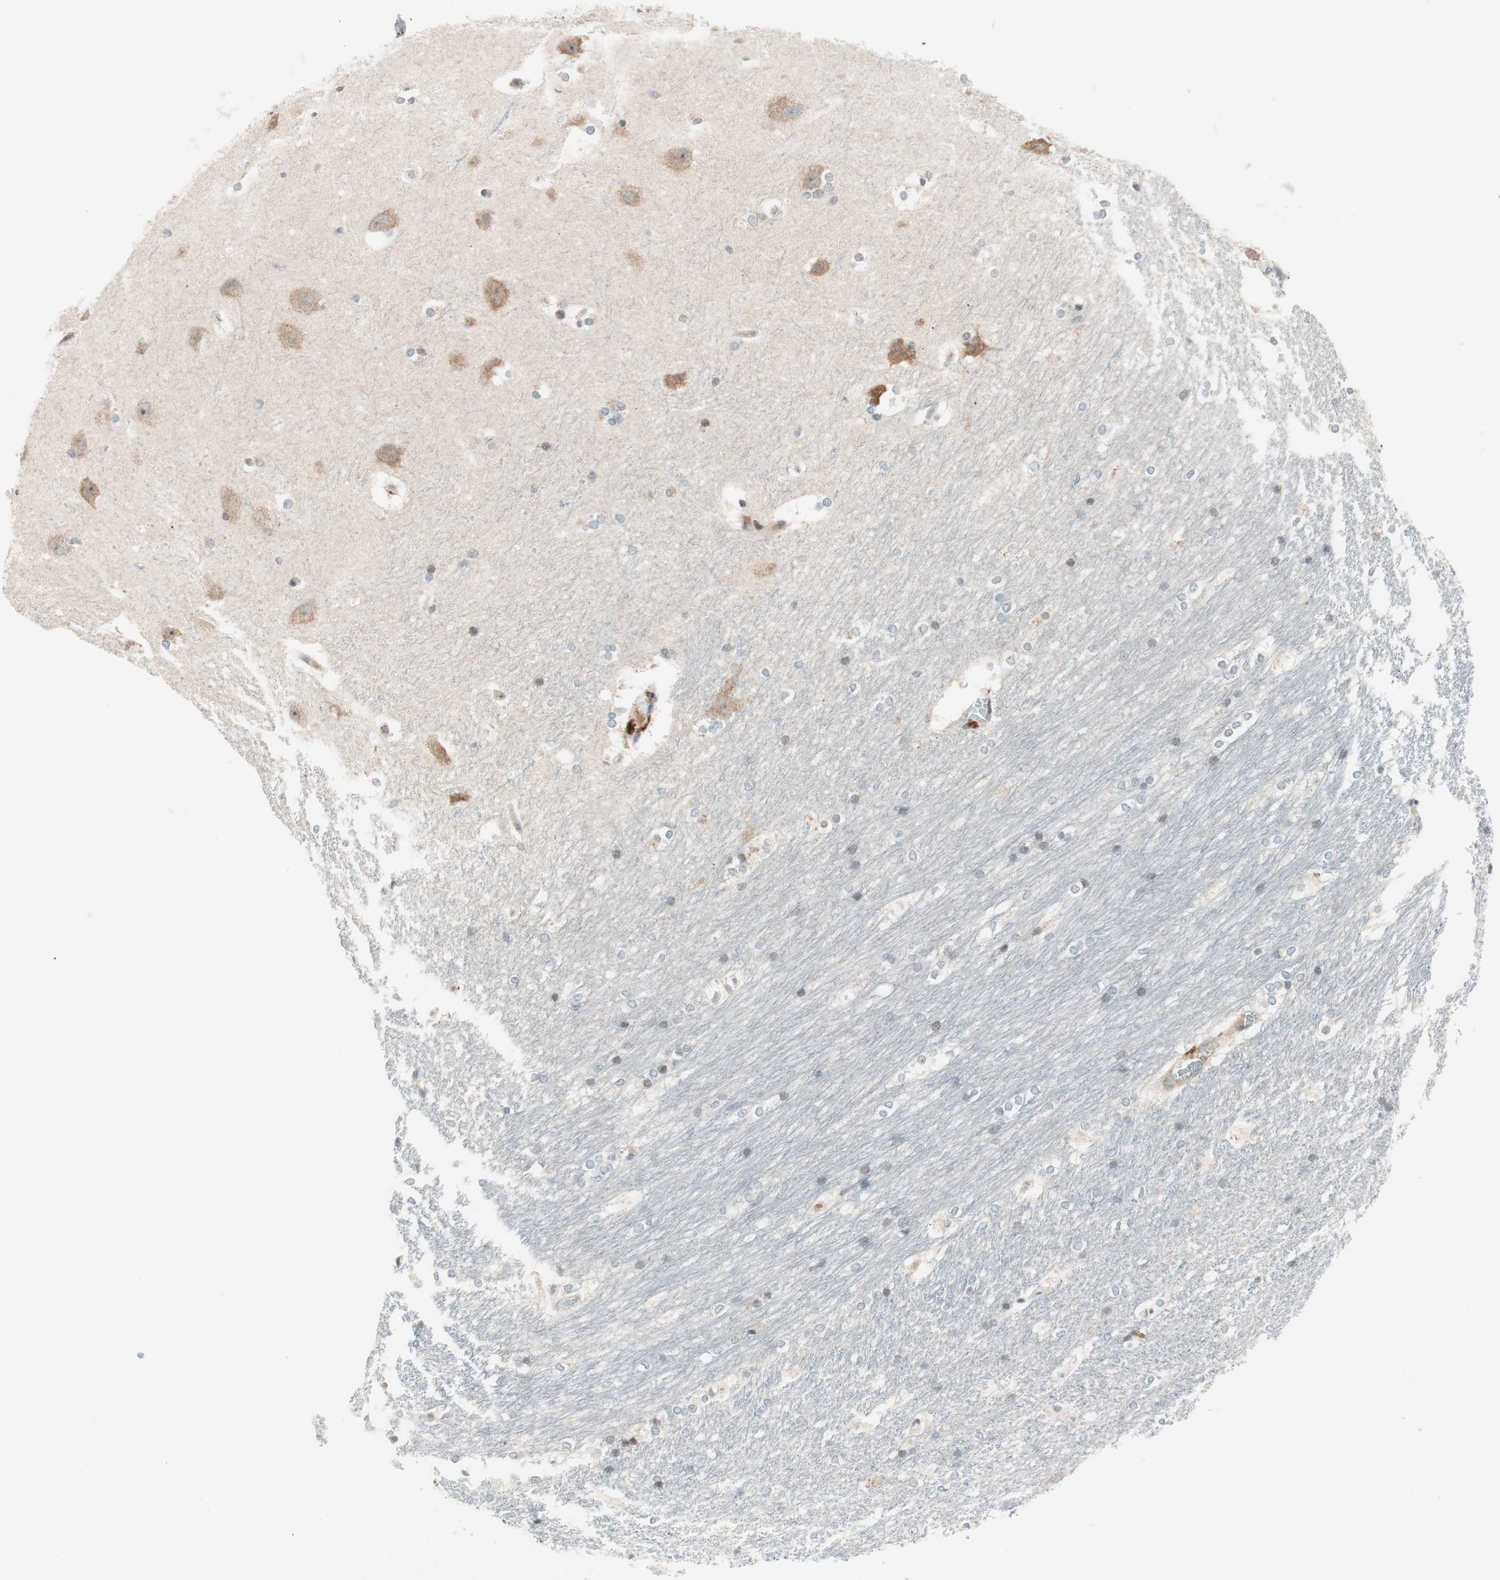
{"staining": {"intensity": "negative", "quantity": "none", "location": "none"}, "tissue": "hippocampus", "cell_type": "Glial cells", "image_type": "normal", "snomed": [{"axis": "morphology", "description": "Normal tissue, NOS"}, {"axis": "topography", "description": "Hippocampus"}], "caption": "Immunohistochemistry (IHC) image of normal hippocampus stained for a protein (brown), which shows no staining in glial cells. (Brightfield microscopy of DAB (3,3'-diaminobenzidine) immunohistochemistry at high magnification).", "gene": "TPT1", "patient": {"sex": "female", "age": 19}}